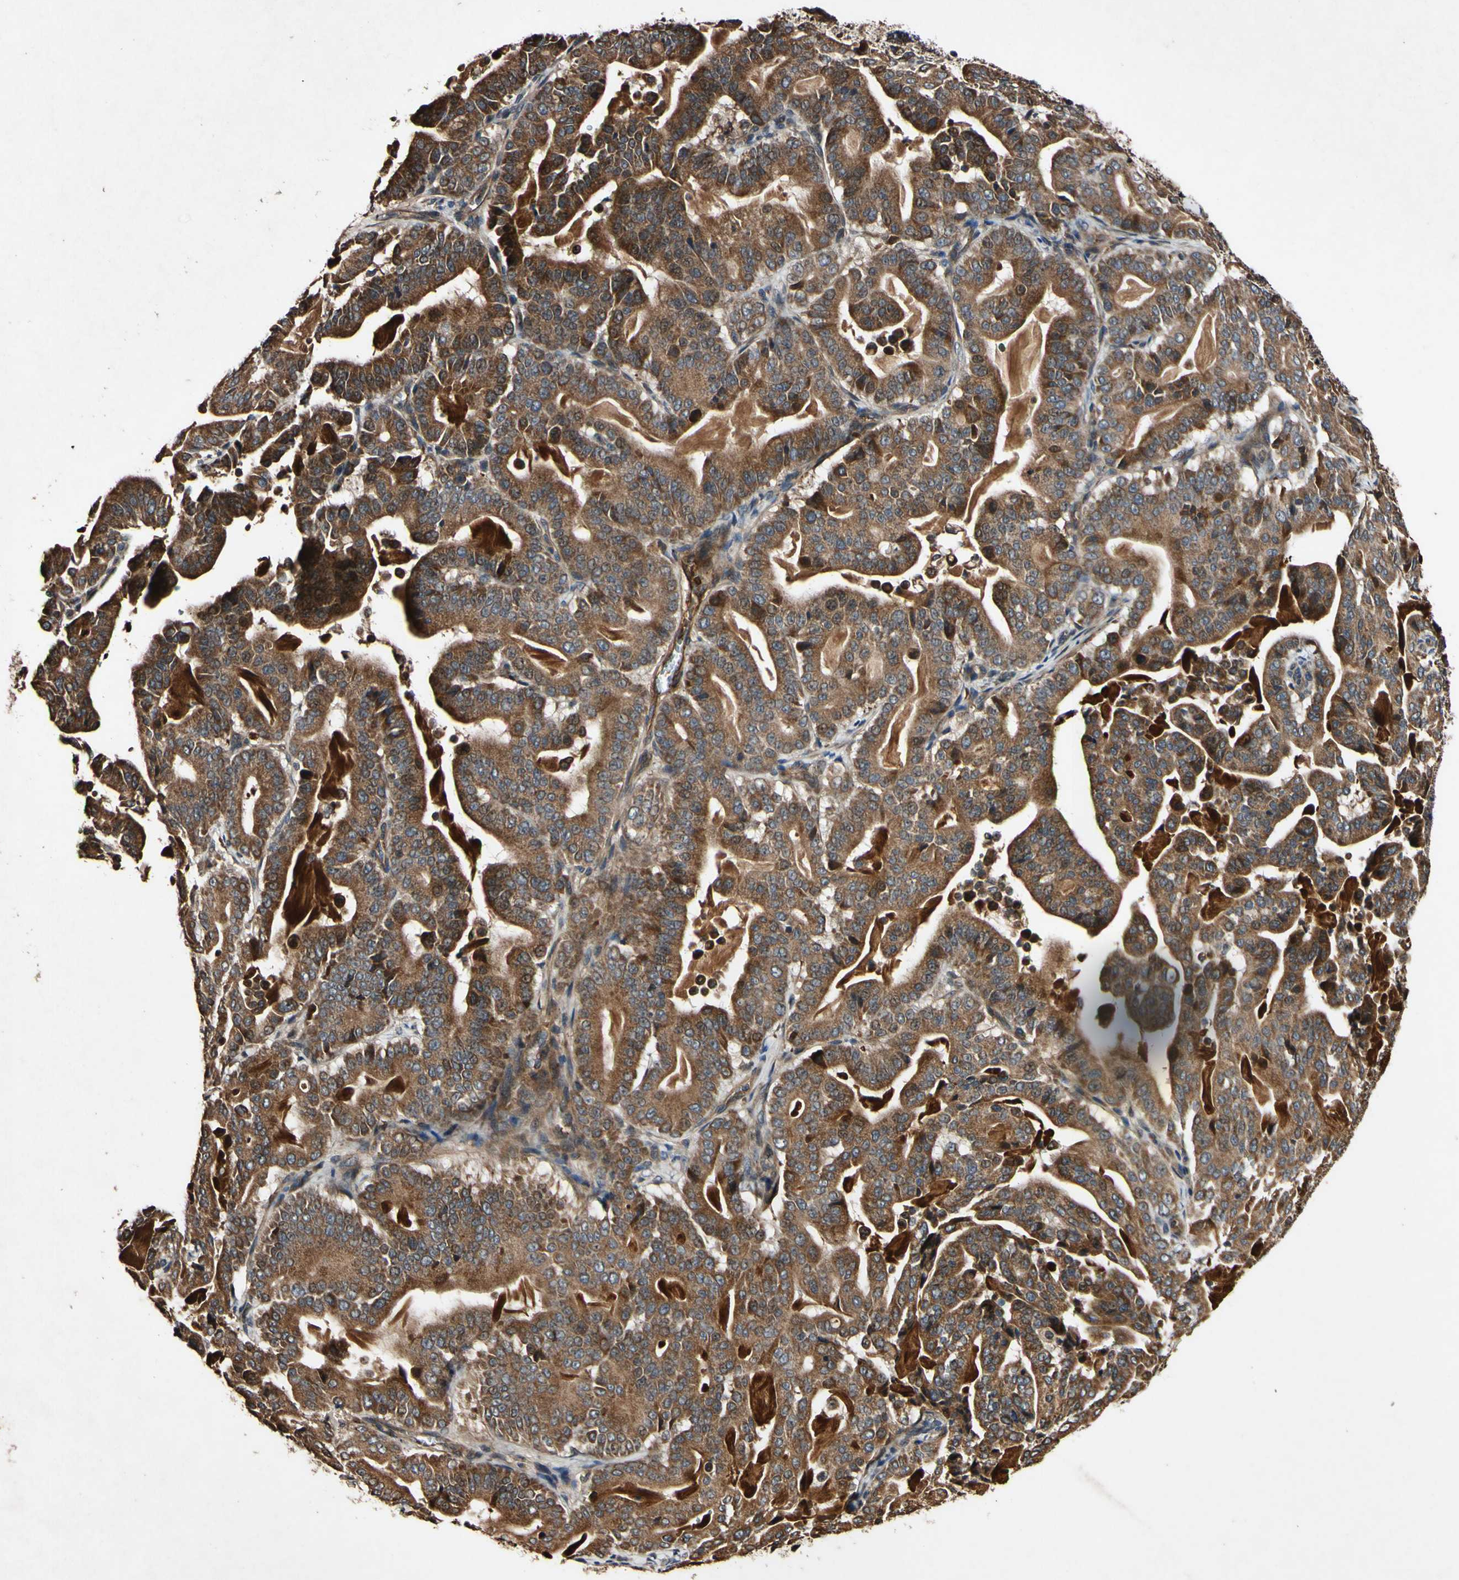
{"staining": {"intensity": "strong", "quantity": ">75%", "location": "cytoplasmic/membranous"}, "tissue": "pancreatic cancer", "cell_type": "Tumor cells", "image_type": "cancer", "snomed": [{"axis": "morphology", "description": "Adenocarcinoma, NOS"}, {"axis": "topography", "description": "Pancreas"}], "caption": "Pancreatic cancer stained for a protein (brown) displays strong cytoplasmic/membranous positive staining in approximately >75% of tumor cells.", "gene": "PLAT", "patient": {"sex": "male", "age": 63}}